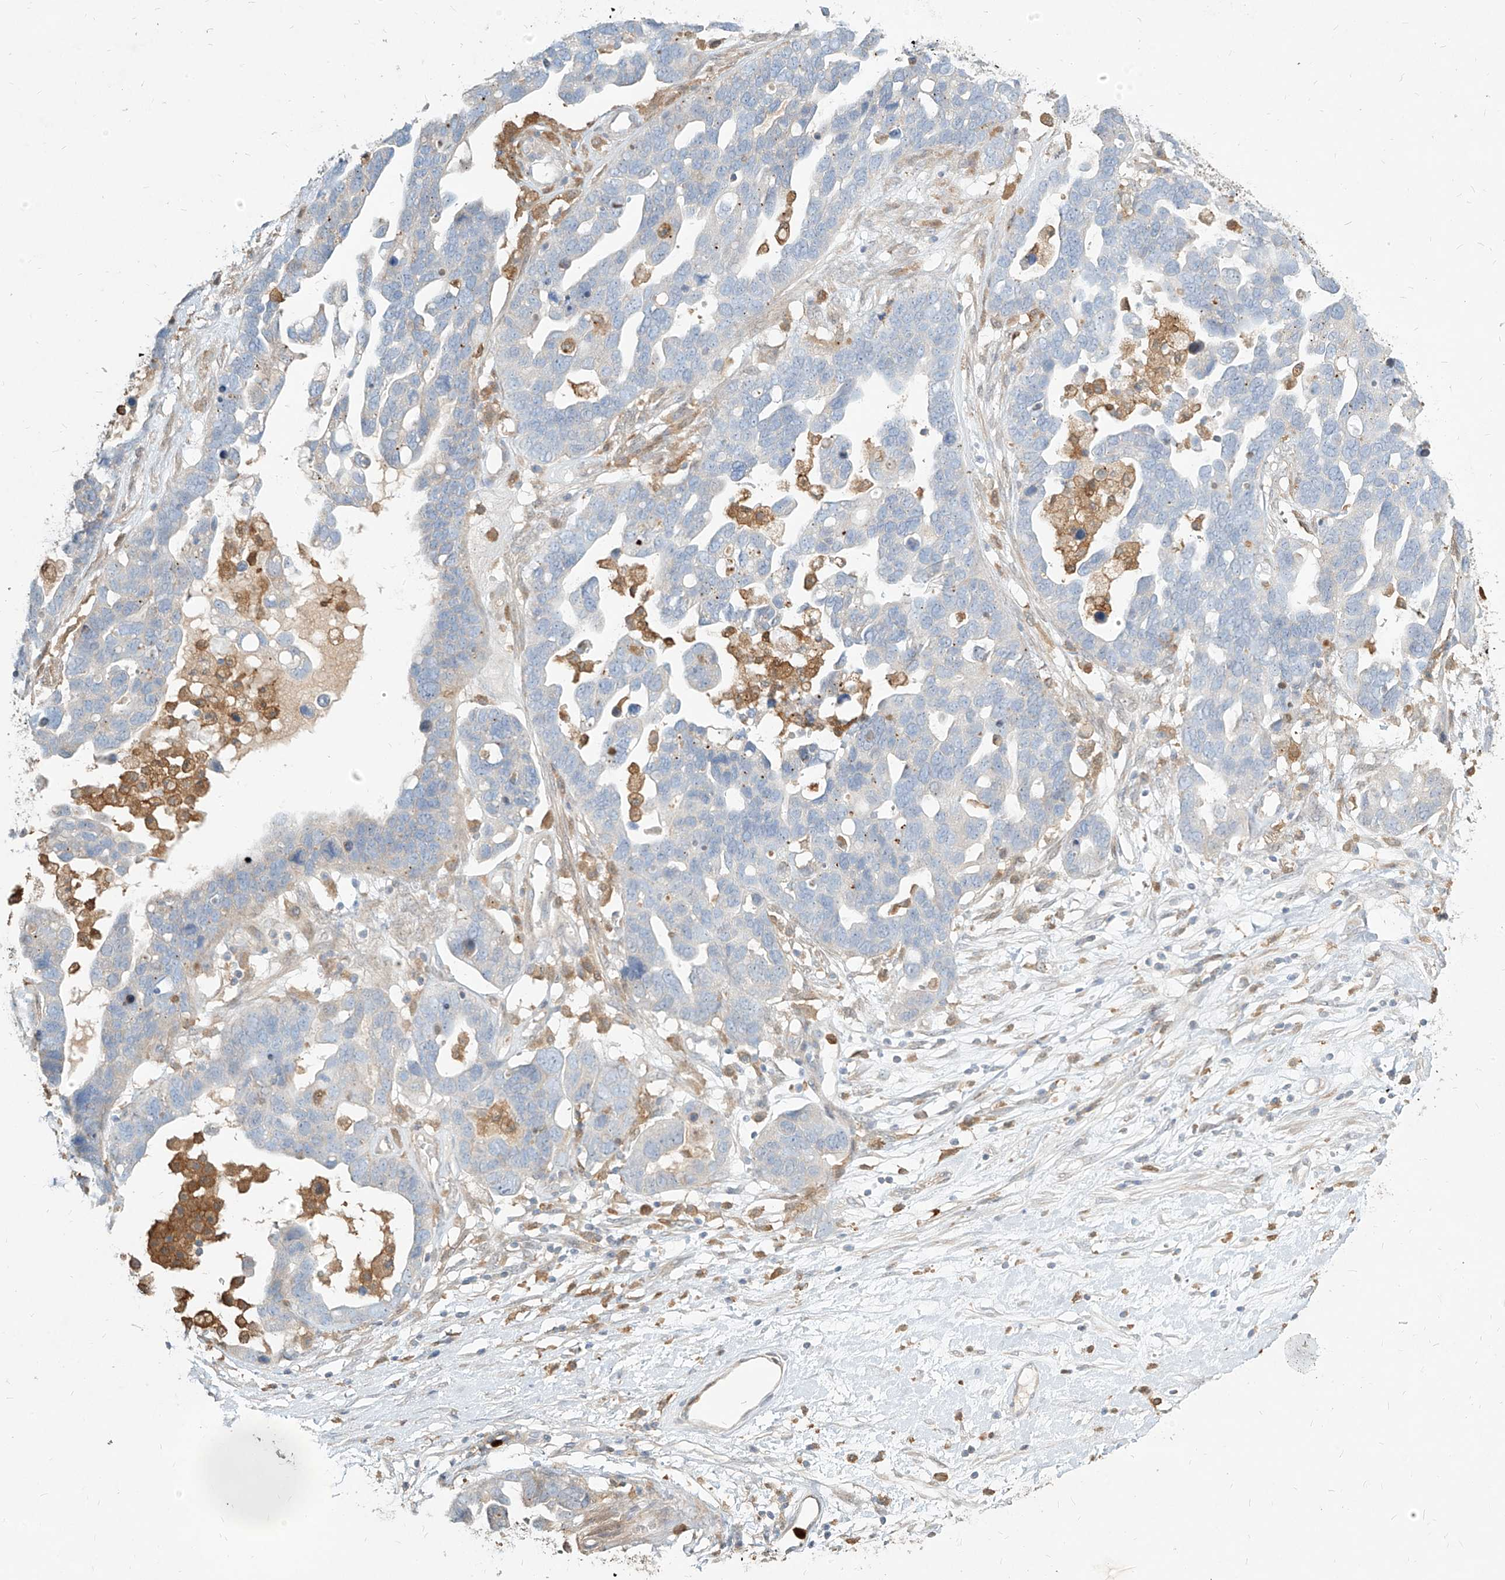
{"staining": {"intensity": "negative", "quantity": "none", "location": "none"}, "tissue": "ovarian cancer", "cell_type": "Tumor cells", "image_type": "cancer", "snomed": [{"axis": "morphology", "description": "Cystadenocarcinoma, serous, NOS"}, {"axis": "topography", "description": "Ovary"}], "caption": "Ovarian cancer was stained to show a protein in brown. There is no significant positivity in tumor cells.", "gene": "PGD", "patient": {"sex": "female", "age": 54}}